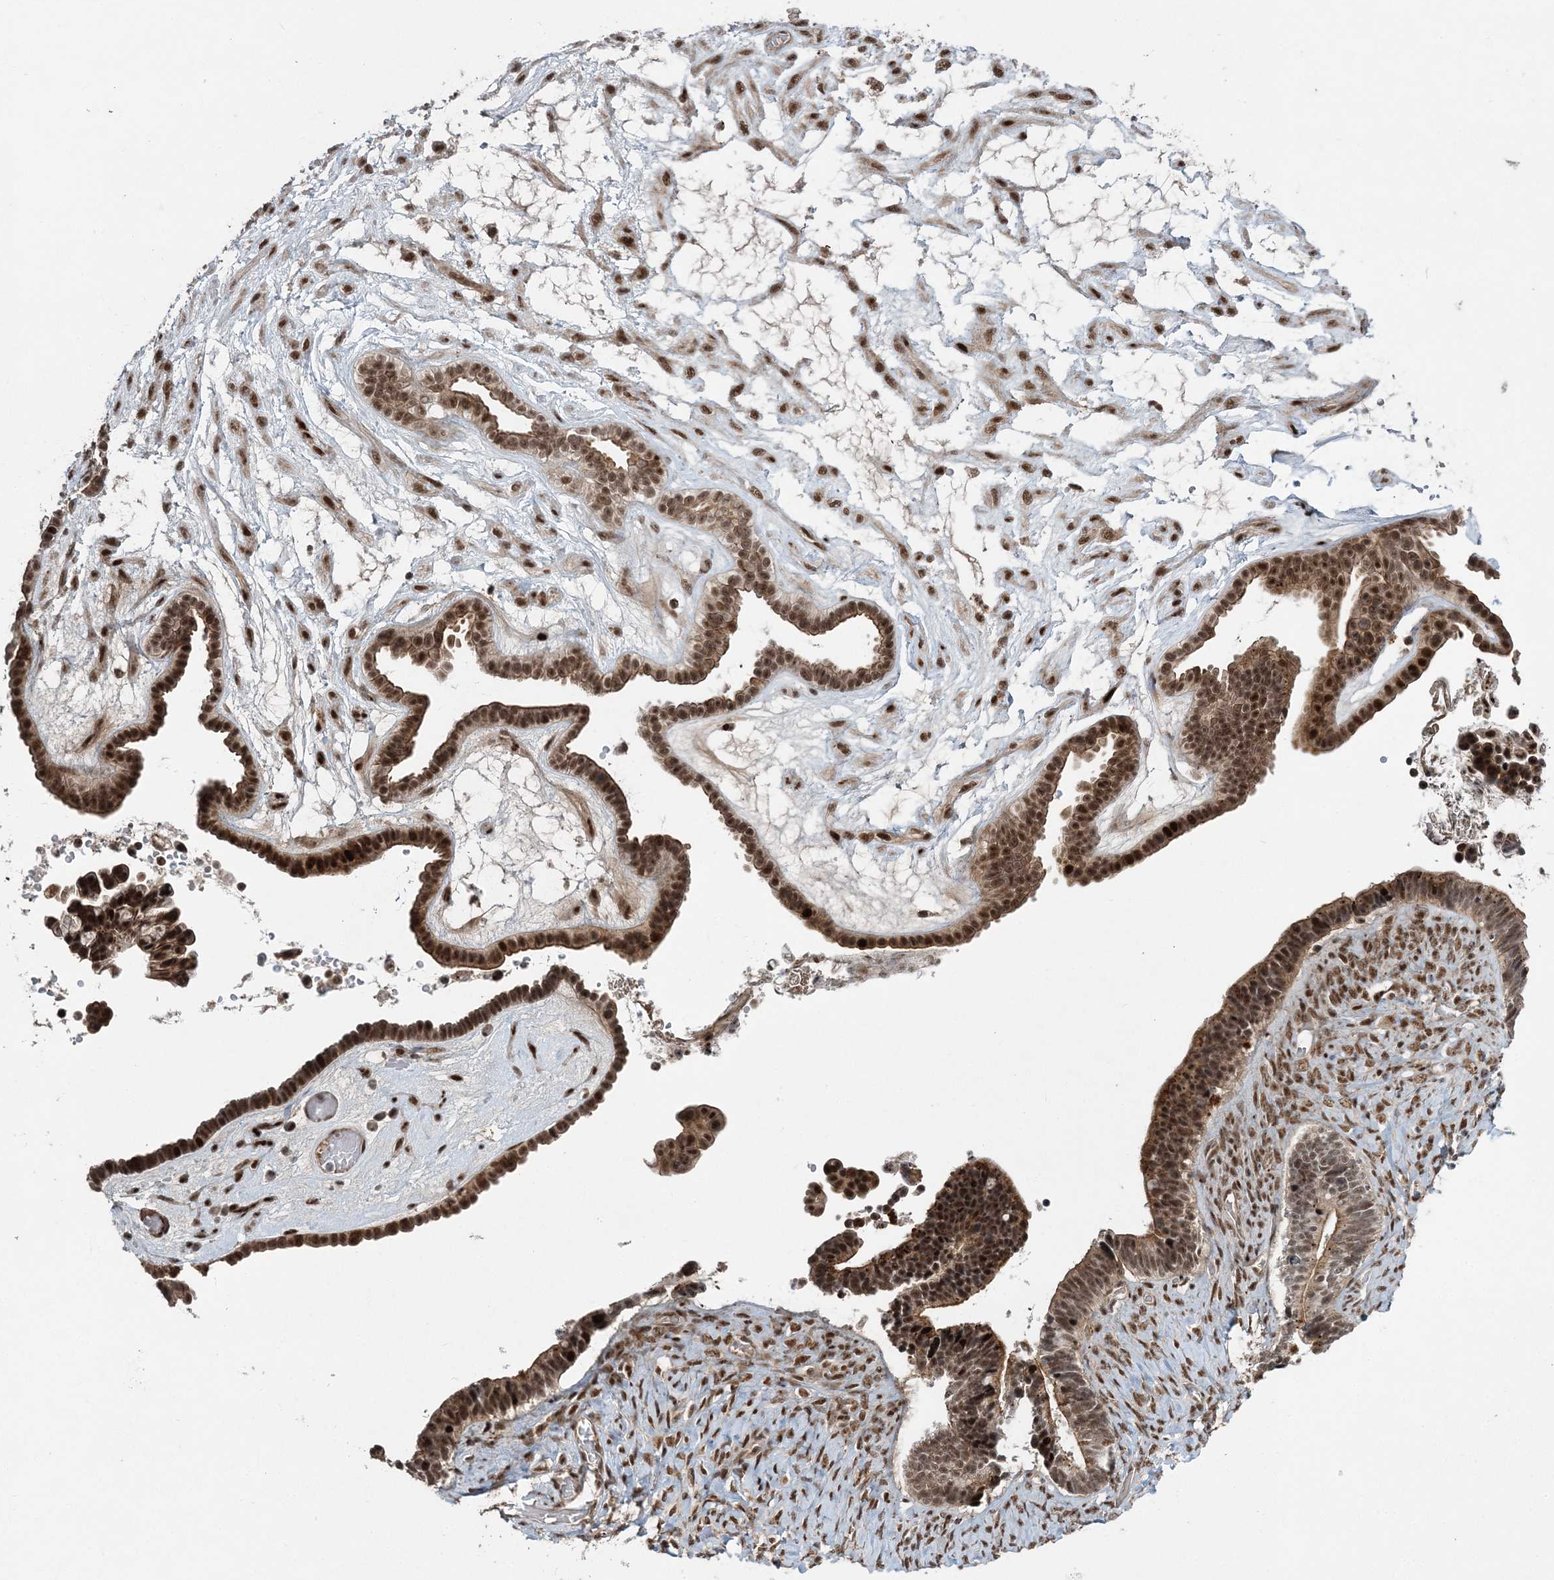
{"staining": {"intensity": "strong", "quantity": ">75%", "location": "cytoplasmic/membranous,nuclear"}, "tissue": "ovarian cancer", "cell_type": "Tumor cells", "image_type": "cancer", "snomed": [{"axis": "morphology", "description": "Cystadenocarcinoma, serous, NOS"}, {"axis": "topography", "description": "Ovary"}], "caption": "Serous cystadenocarcinoma (ovarian) tissue exhibits strong cytoplasmic/membranous and nuclear staining in approximately >75% of tumor cells, visualized by immunohistochemistry.", "gene": "CWC22", "patient": {"sex": "female", "age": 56}}